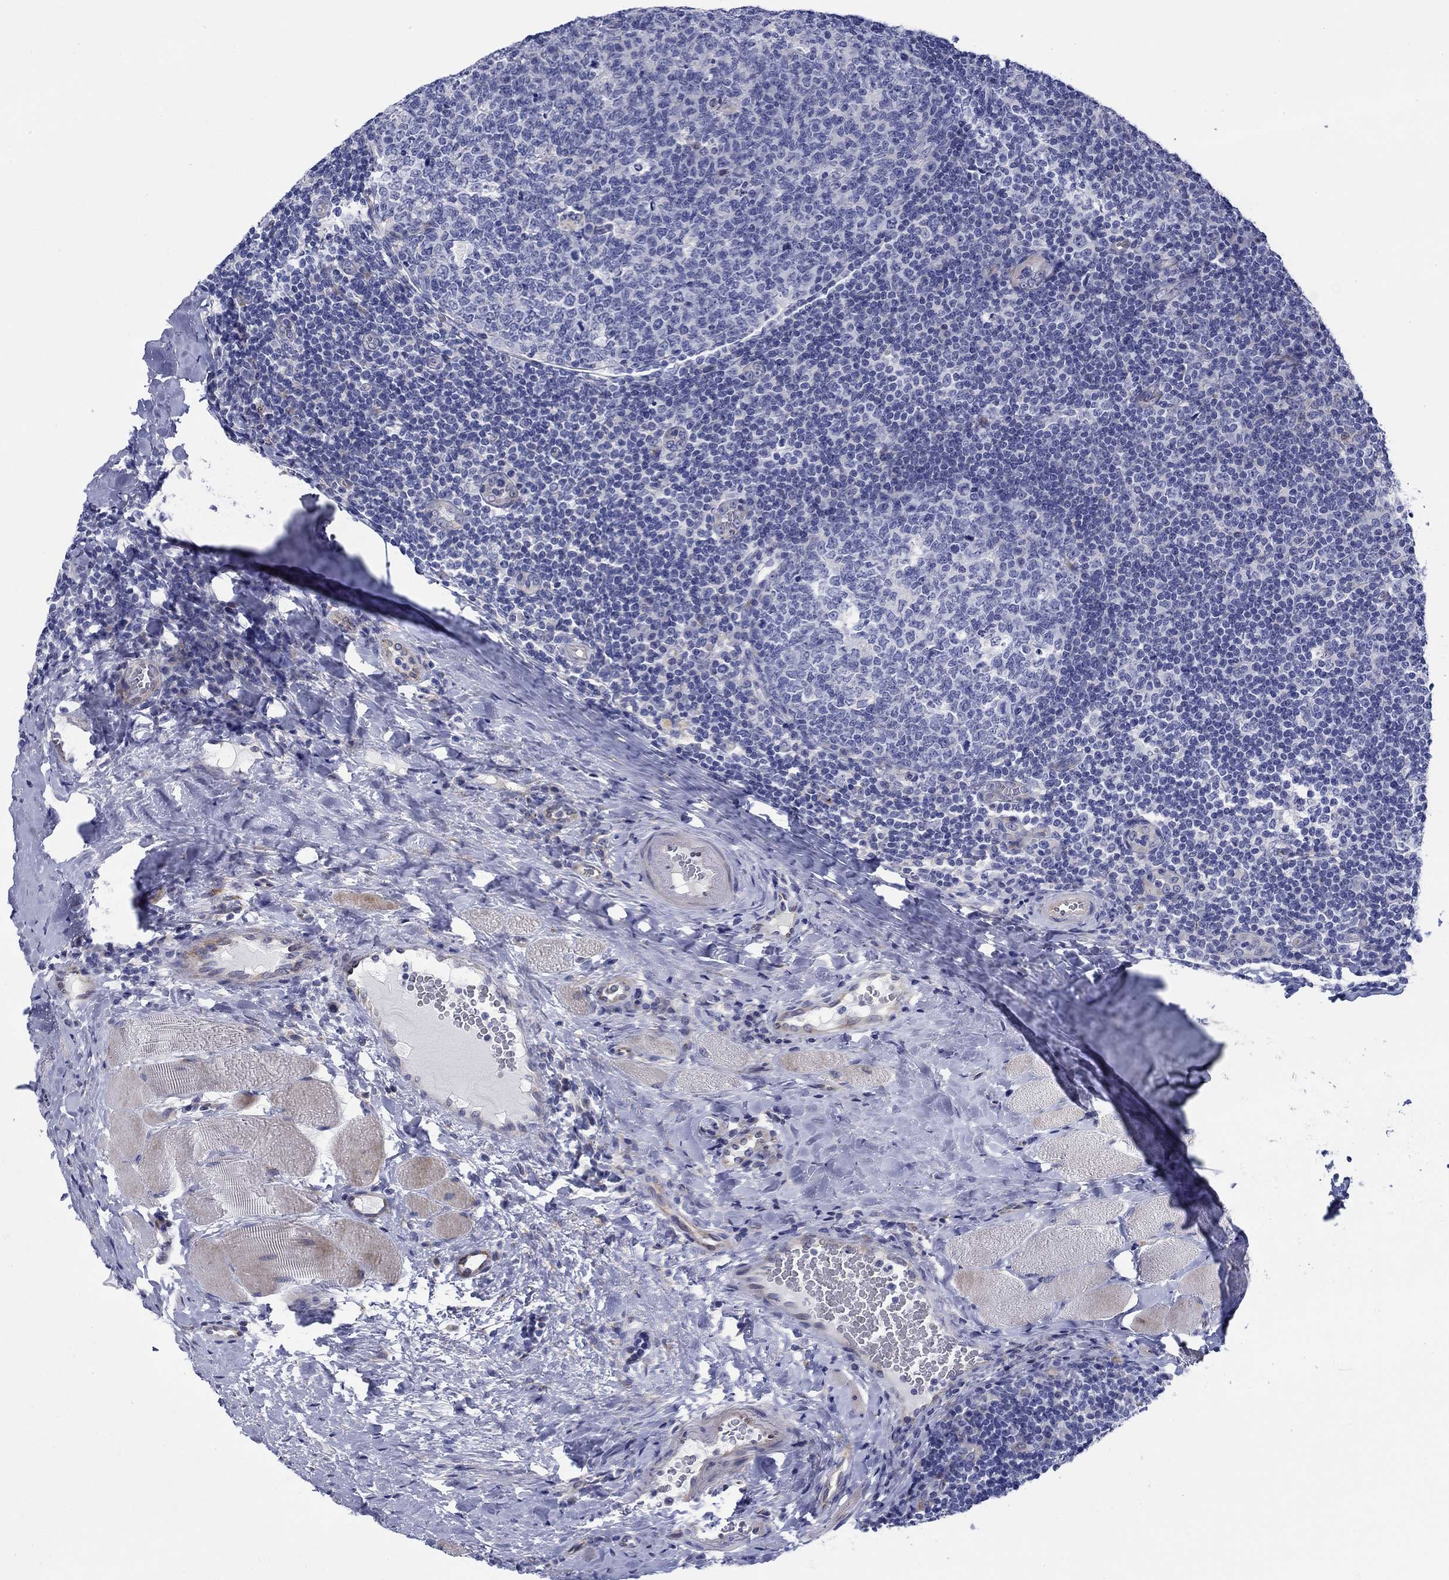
{"staining": {"intensity": "negative", "quantity": "none", "location": "none"}, "tissue": "tonsil", "cell_type": "Germinal center cells", "image_type": "normal", "snomed": [{"axis": "morphology", "description": "Normal tissue, NOS"}, {"axis": "topography", "description": "Tonsil"}], "caption": "Tonsil stained for a protein using immunohistochemistry (IHC) shows no positivity germinal center cells.", "gene": "SVEP1", "patient": {"sex": "male", "age": 17}}